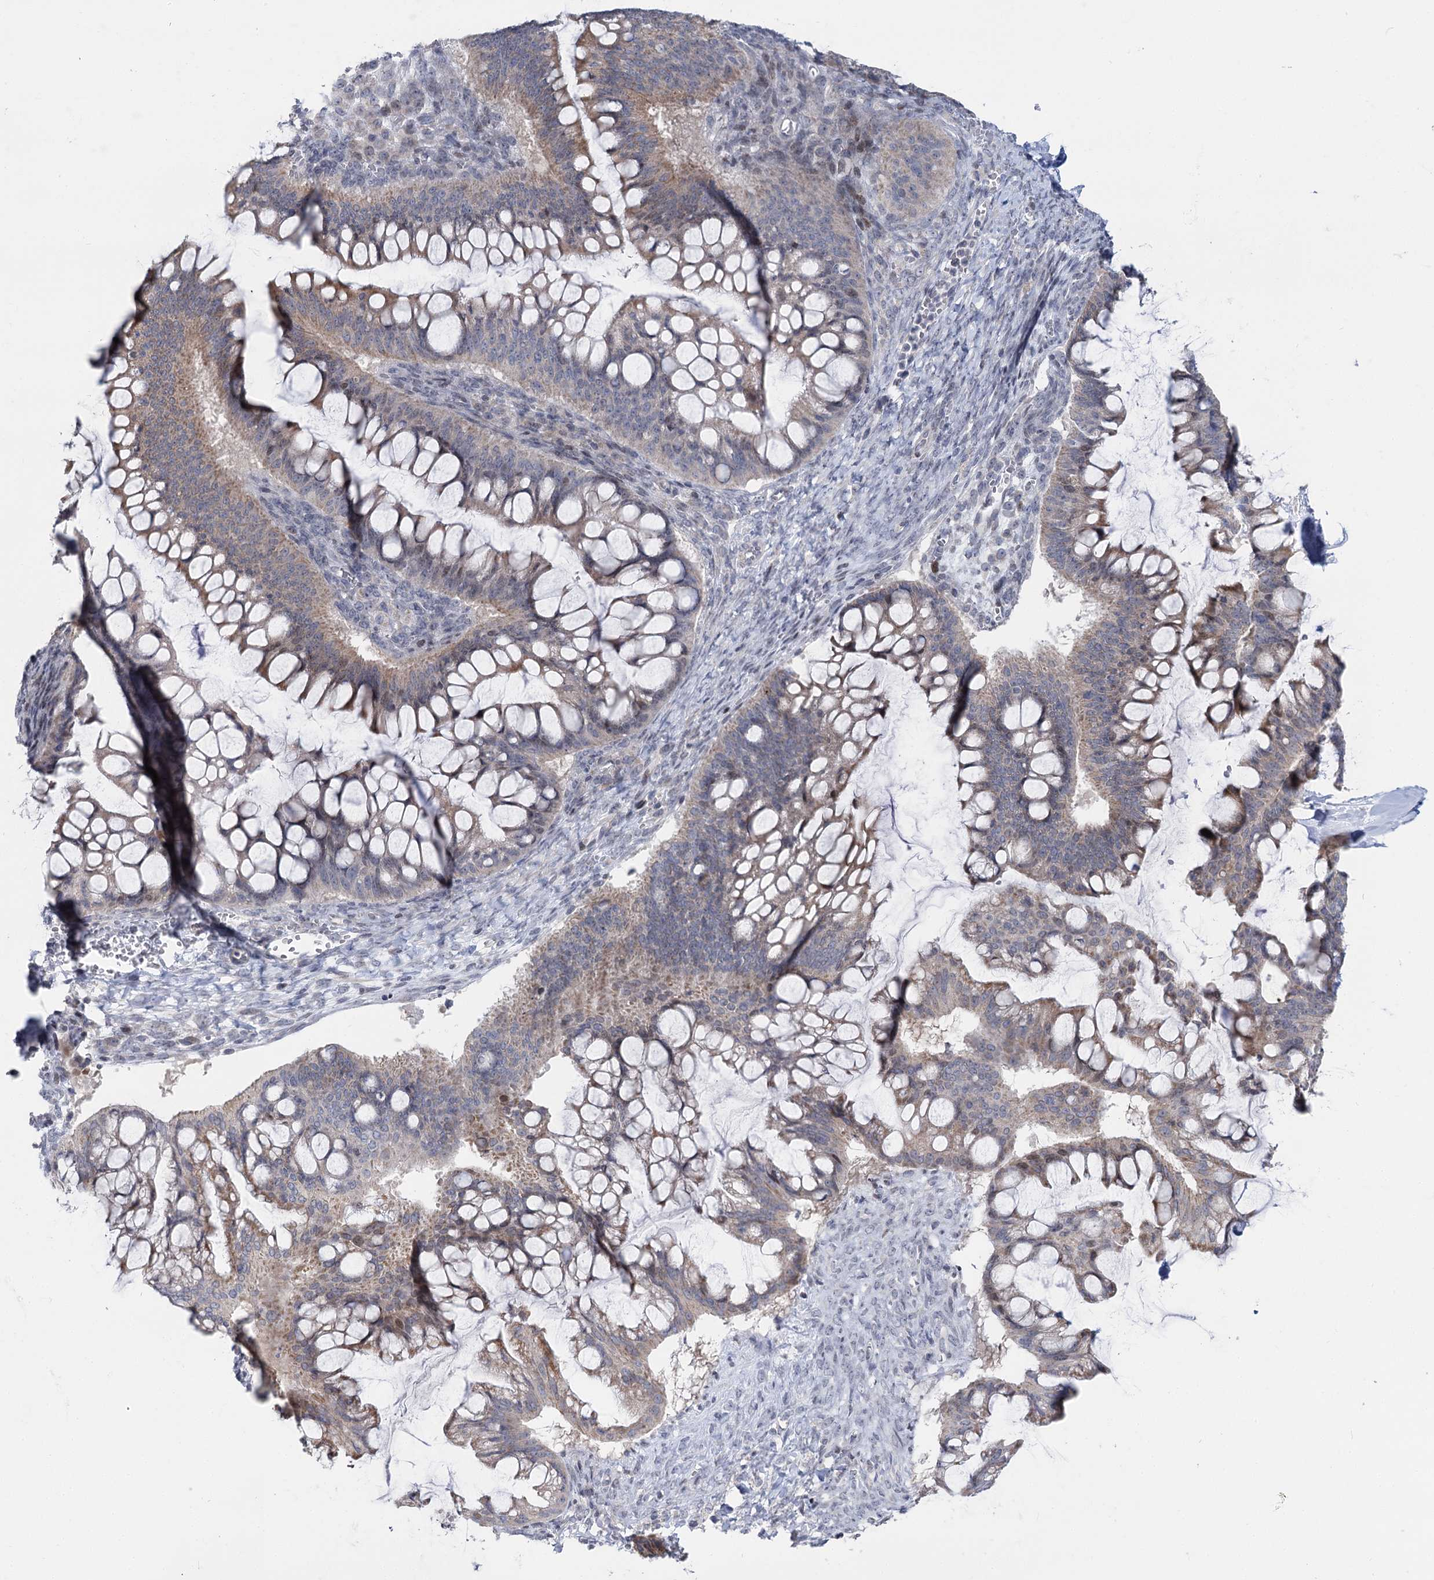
{"staining": {"intensity": "weak", "quantity": ">75%", "location": "cytoplasmic/membranous"}, "tissue": "ovarian cancer", "cell_type": "Tumor cells", "image_type": "cancer", "snomed": [{"axis": "morphology", "description": "Cystadenocarcinoma, mucinous, NOS"}, {"axis": "topography", "description": "Ovary"}], "caption": "The image displays a brown stain indicating the presence of a protein in the cytoplasmic/membranous of tumor cells in ovarian cancer (mucinous cystadenocarcinoma).", "gene": "PTGR1", "patient": {"sex": "female", "age": 73}}